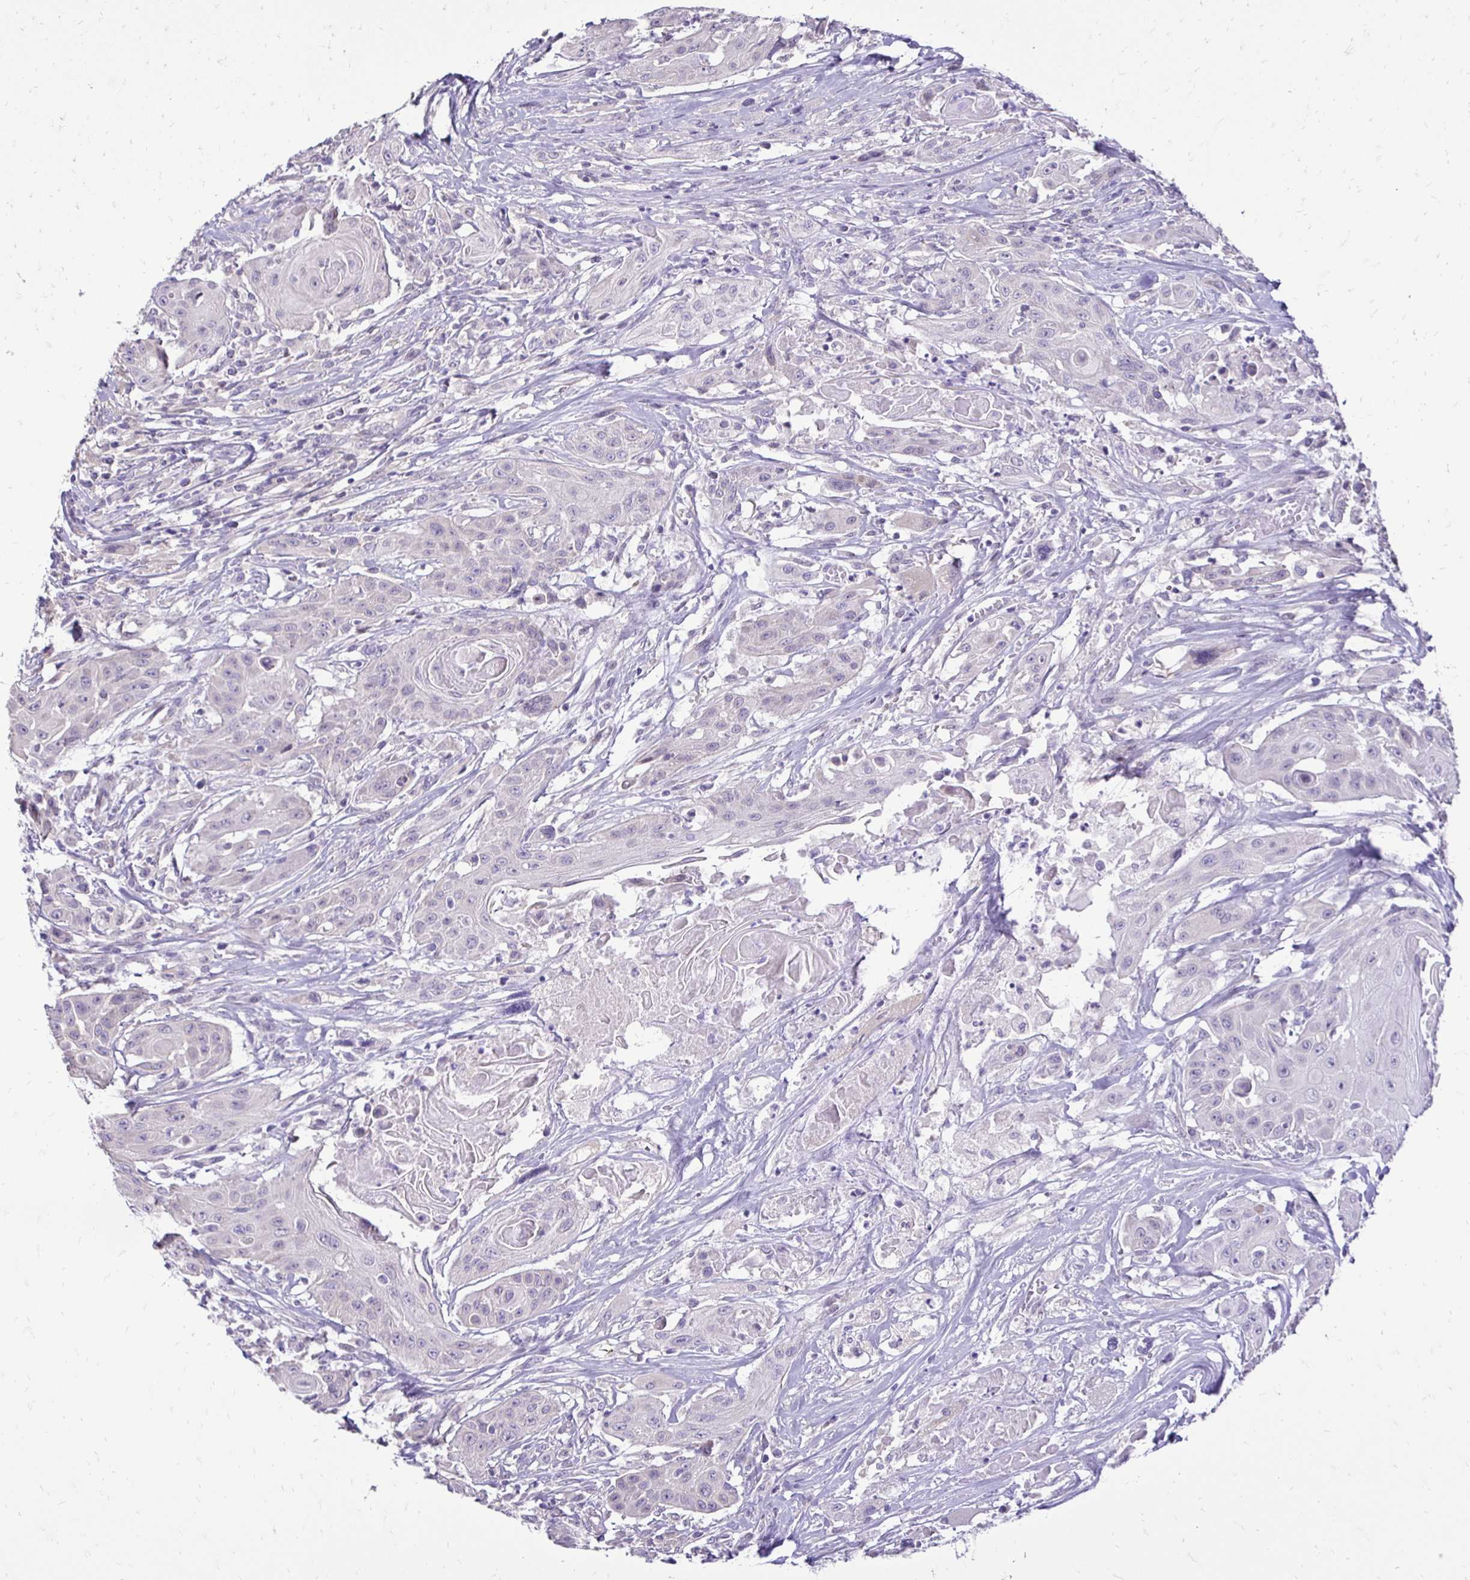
{"staining": {"intensity": "negative", "quantity": "none", "location": "none"}, "tissue": "head and neck cancer", "cell_type": "Tumor cells", "image_type": "cancer", "snomed": [{"axis": "morphology", "description": "Squamous cell carcinoma, NOS"}, {"axis": "topography", "description": "Oral tissue"}, {"axis": "topography", "description": "Head-Neck"}, {"axis": "topography", "description": "Neck, NOS"}], "caption": "Tumor cells are negative for protein expression in human squamous cell carcinoma (head and neck).", "gene": "GAS2", "patient": {"sex": "female", "age": 55}}